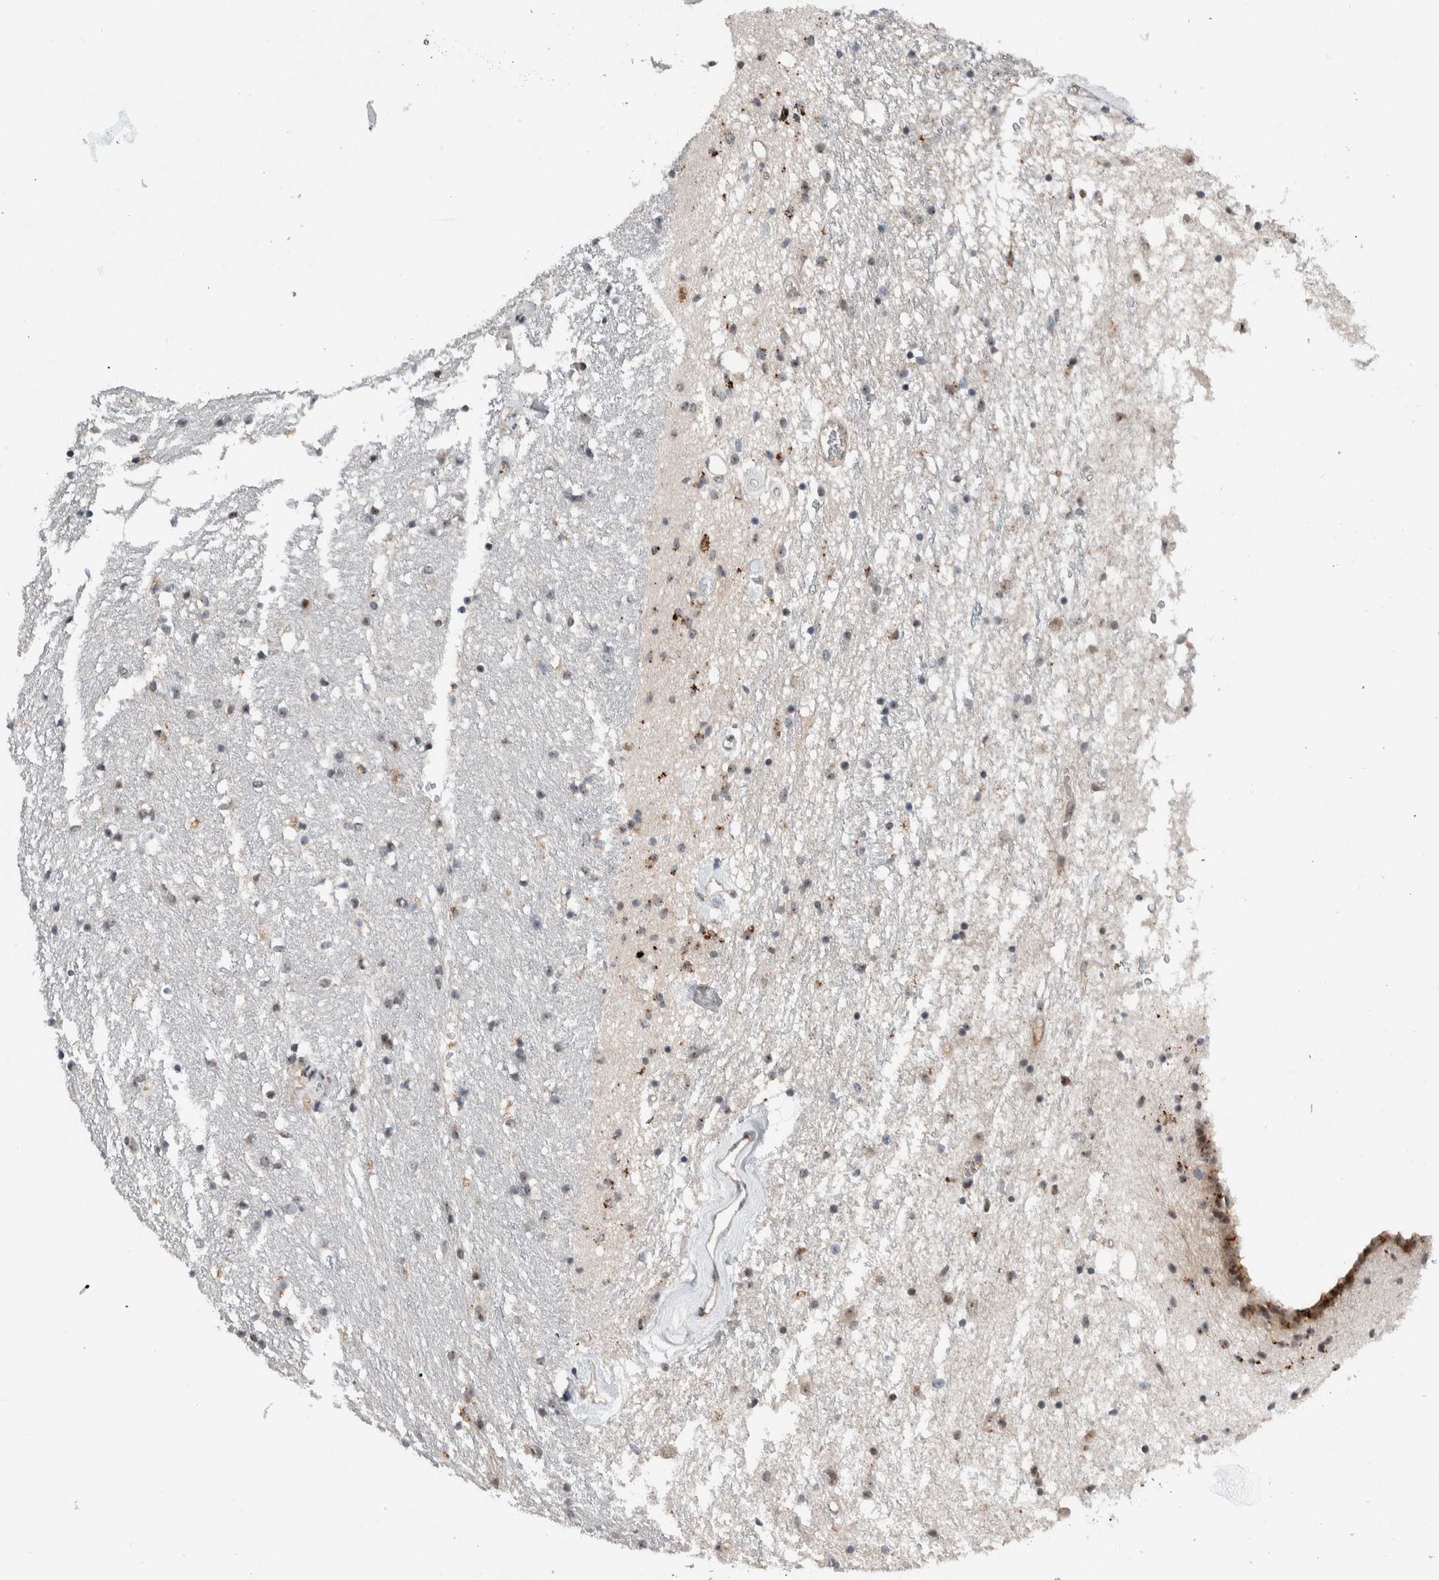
{"staining": {"intensity": "weak", "quantity": "<25%", "location": "nuclear"}, "tissue": "caudate", "cell_type": "Glial cells", "image_type": "normal", "snomed": [{"axis": "morphology", "description": "Normal tissue, NOS"}, {"axis": "topography", "description": "Lateral ventricle wall"}], "caption": "Glial cells show no significant expression in benign caudate. (DAB (3,3'-diaminobenzidine) IHC, high magnification).", "gene": "ZFP91", "patient": {"sex": "female", "age": 54}}